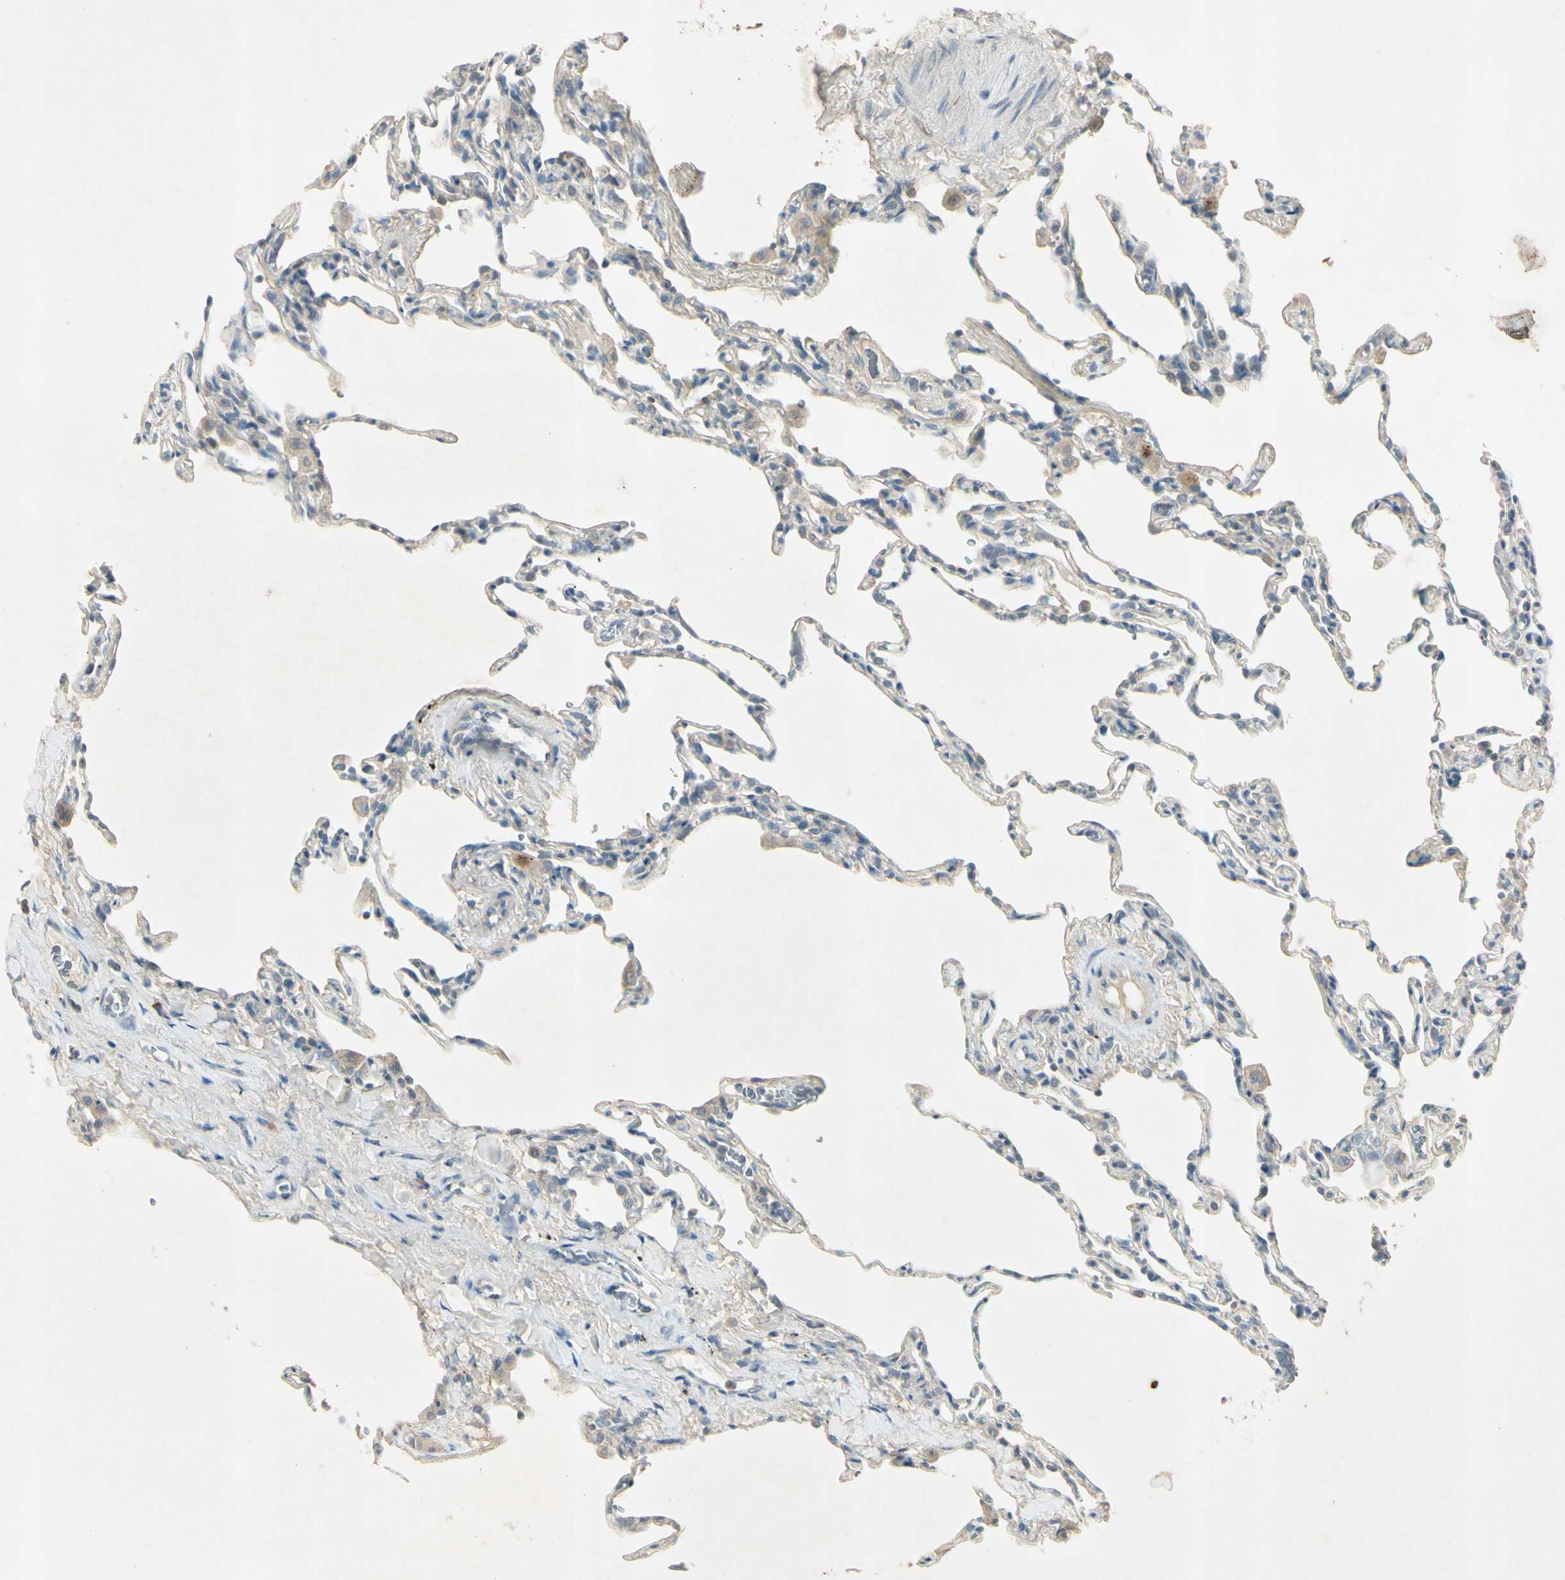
{"staining": {"intensity": "negative", "quantity": "none", "location": "none"}, "tissue": "lung", "cell_type": "Alveolar cells", "image_type": "normal", "snomed": [{"axis": "morphology", "description": "Normal tissue, NOS"}, {"axis": "topography", "description": "Lung"}], "caption": "Photomicrograph shows no significant protein positivity in alveolar cells of normal lung.", "gene": "AATK", "patient": {"sex": "male", "age": 59}}